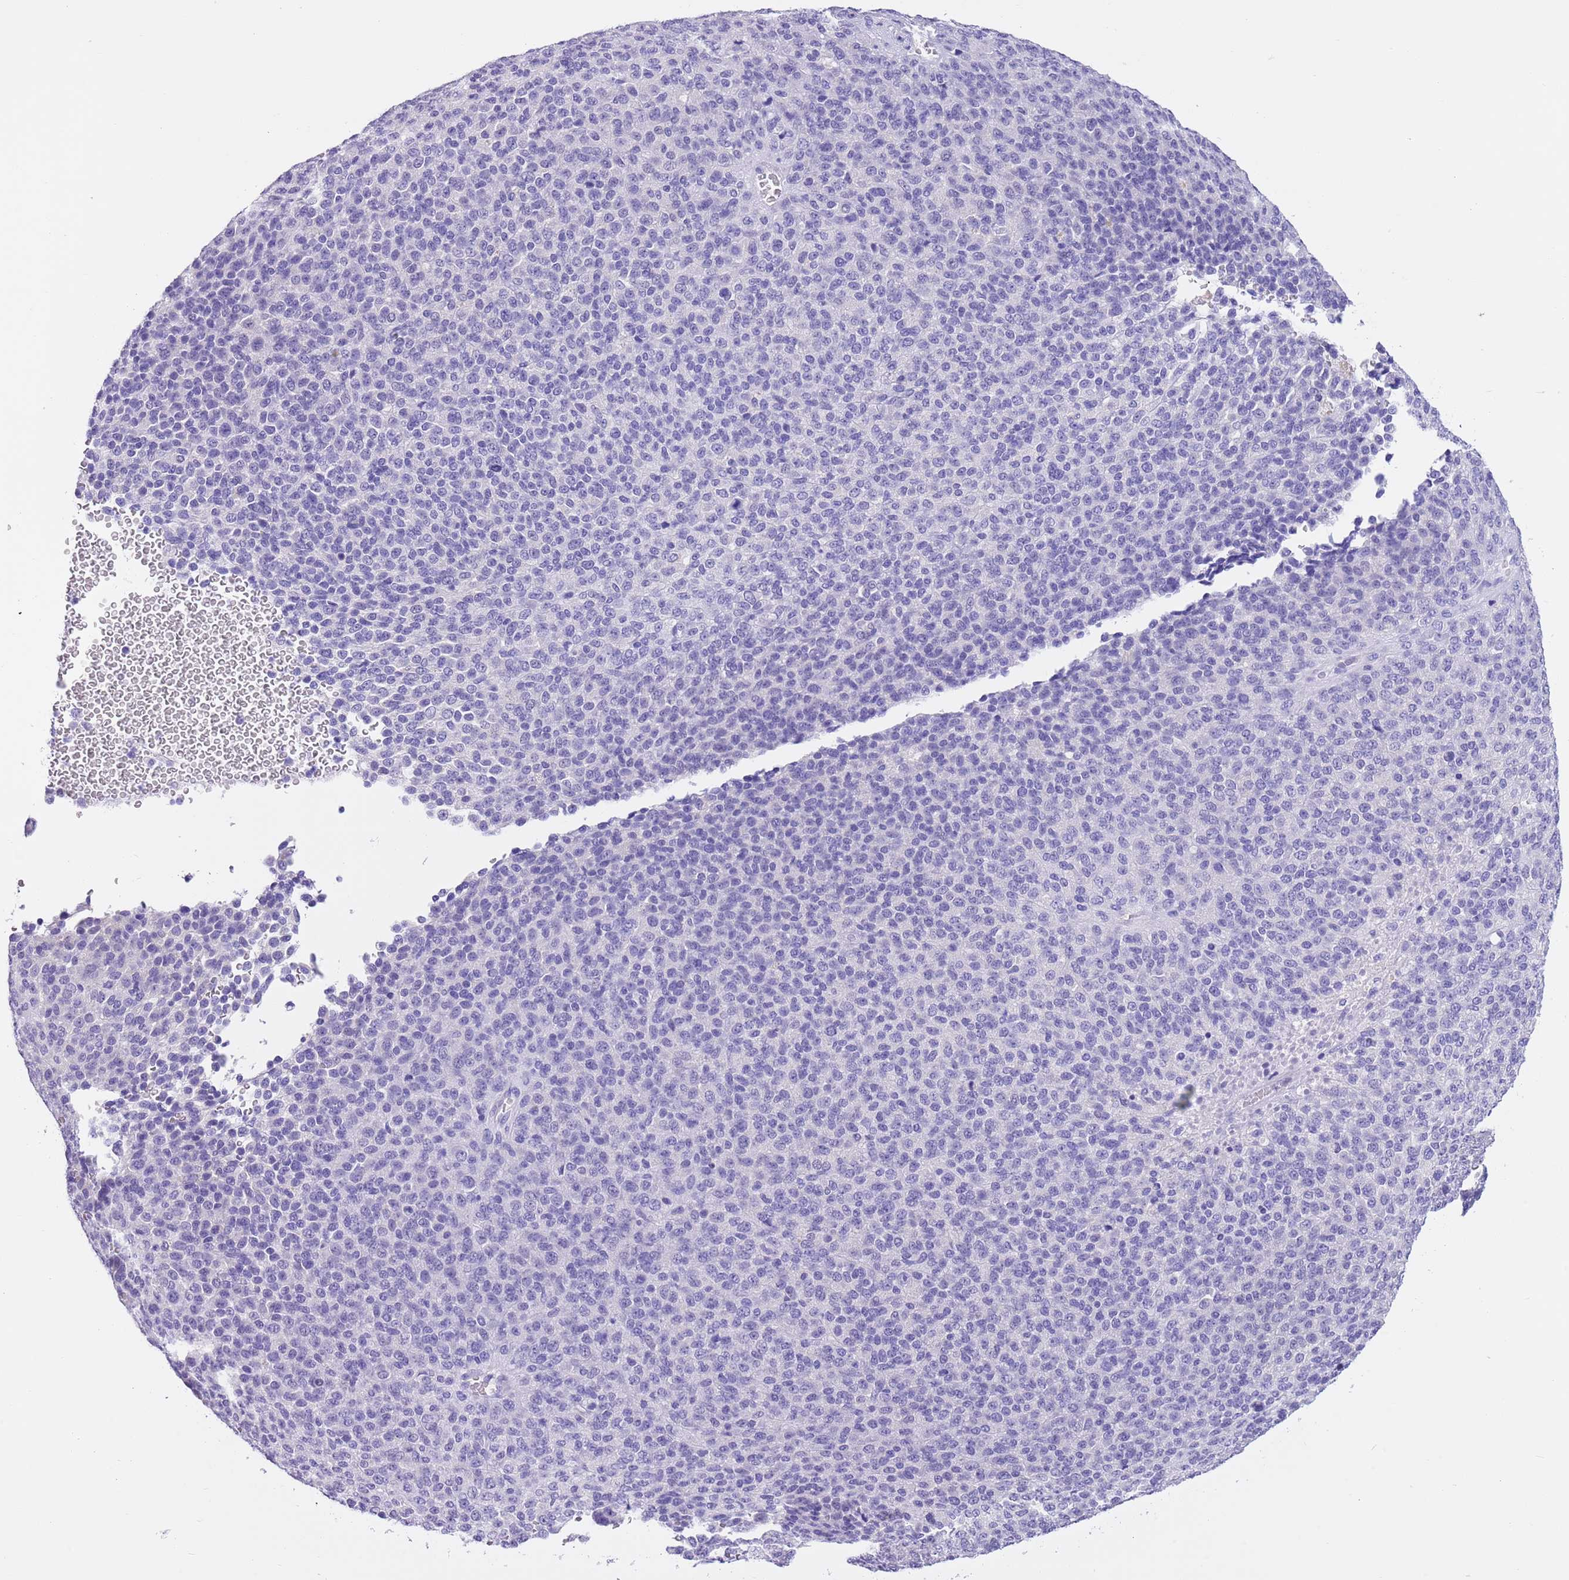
{"staining": {"intensity": "negative", "quantity": "none", "location": "none"}, "tissue": "melanoma", "cell_type": "Tumor cells", "image_type": "cancer", "snomed": [{"axis": "morphology", "description": "Malignant melanoma, Metastatic site"}, {"axis": "topography", "description": "Brain"}], "caption": "IHC of malignant melanoma (metastatic site) displays no staining in tumor cells.", "gene": "TMEM185B", "patient": {"sex": "female", "age": 56}}